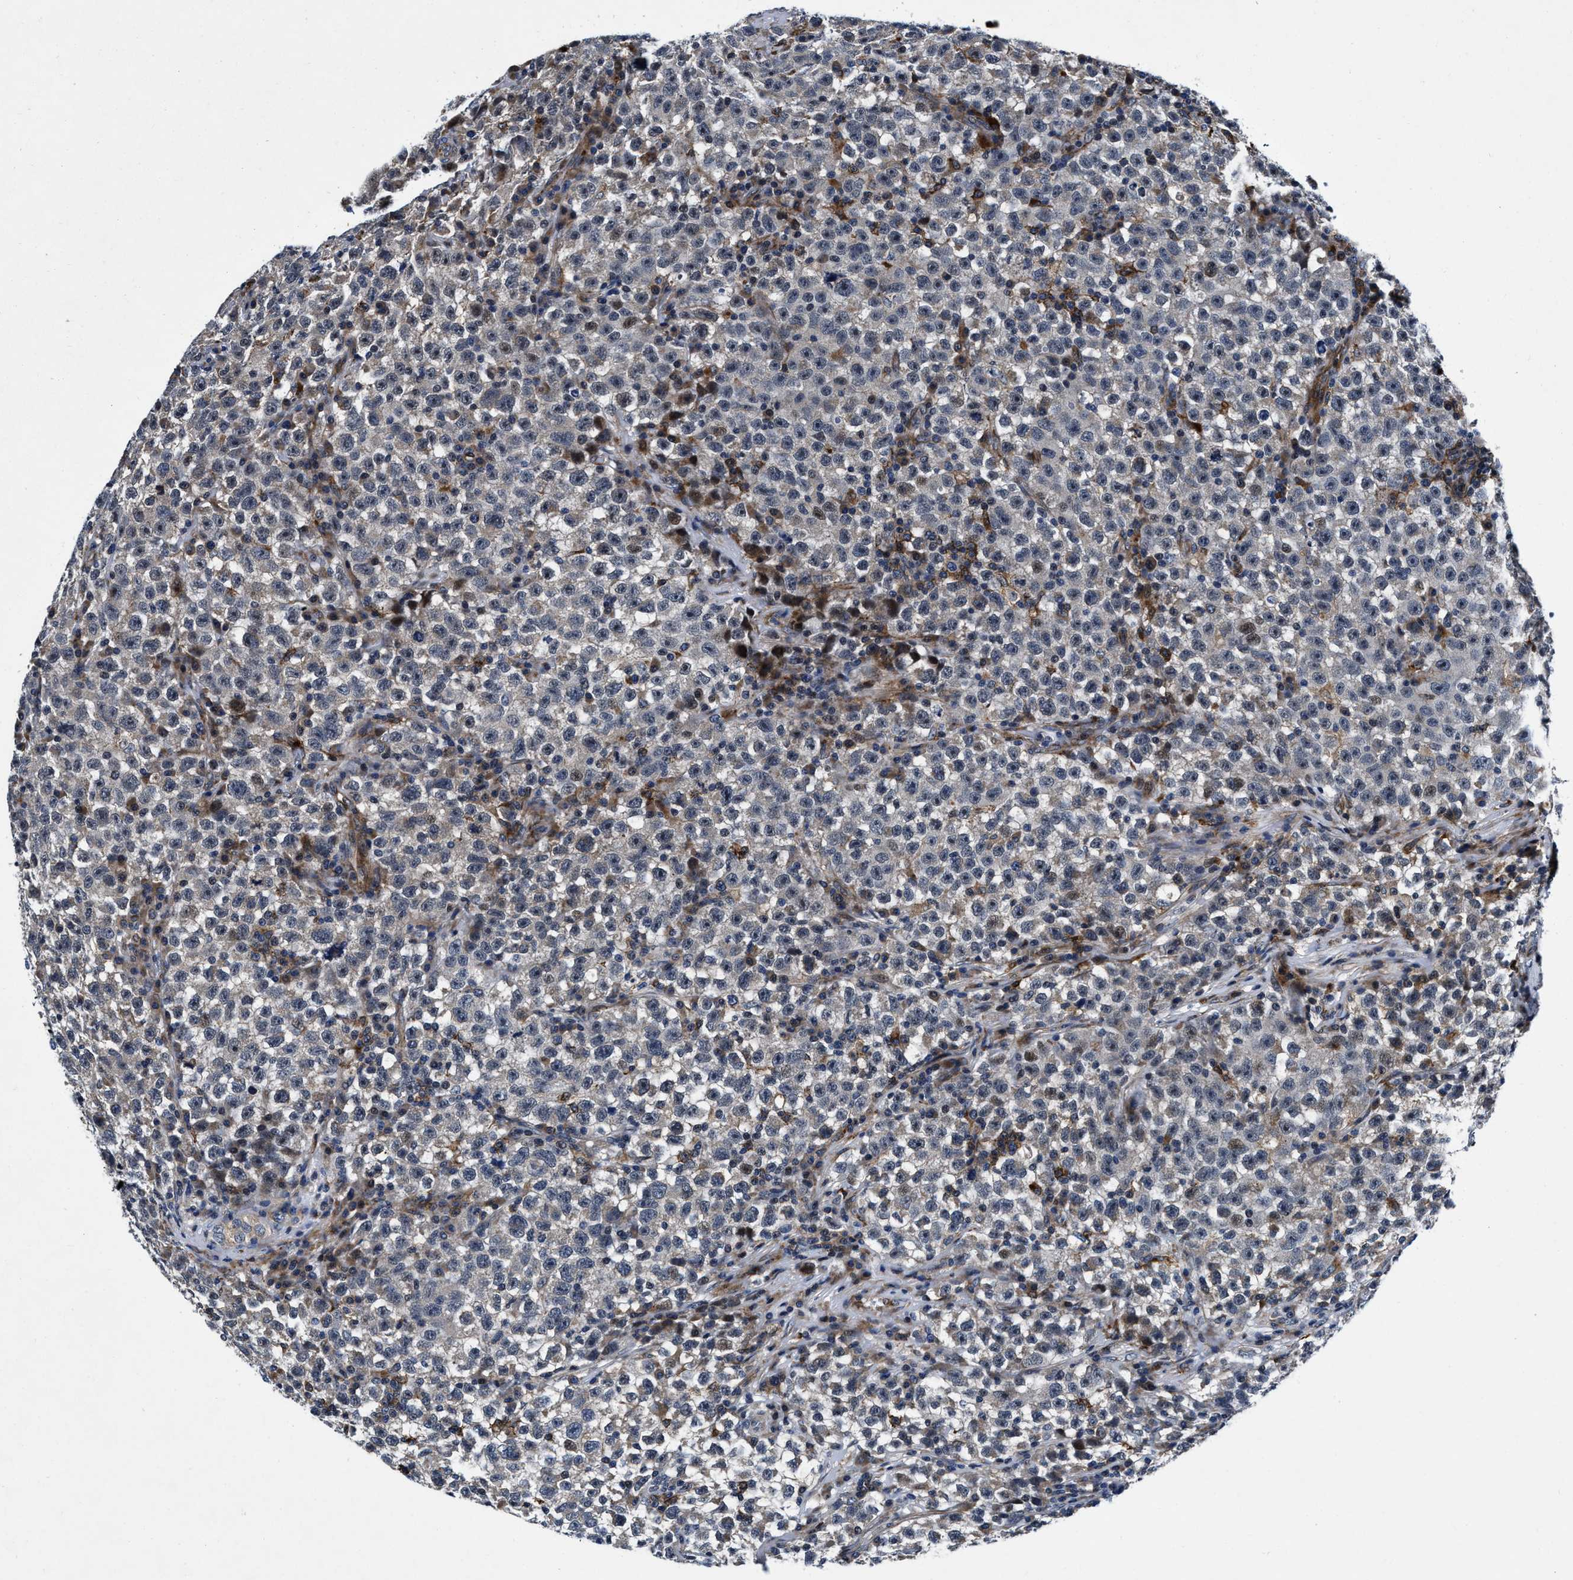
{"staining": {"intensity": "negative", "quantity": "none", "location": "none"}, "tissue": "testis cancer", "cell_type": "Tumor cells", "image_type": "cancer", "snomed": [{"axis": "morphology", "description": "Seminoma, NOS"}, {"axis": "topography", "description": "Testis"}], "caption": "A high-resolution photomicrograph shows immunohistochemistry staining of testis cancer (seminoma), which displays no significant positivity in tumor cells.", "gene": "C2orf66", "patient": {"sex": "male", "age": 22}}